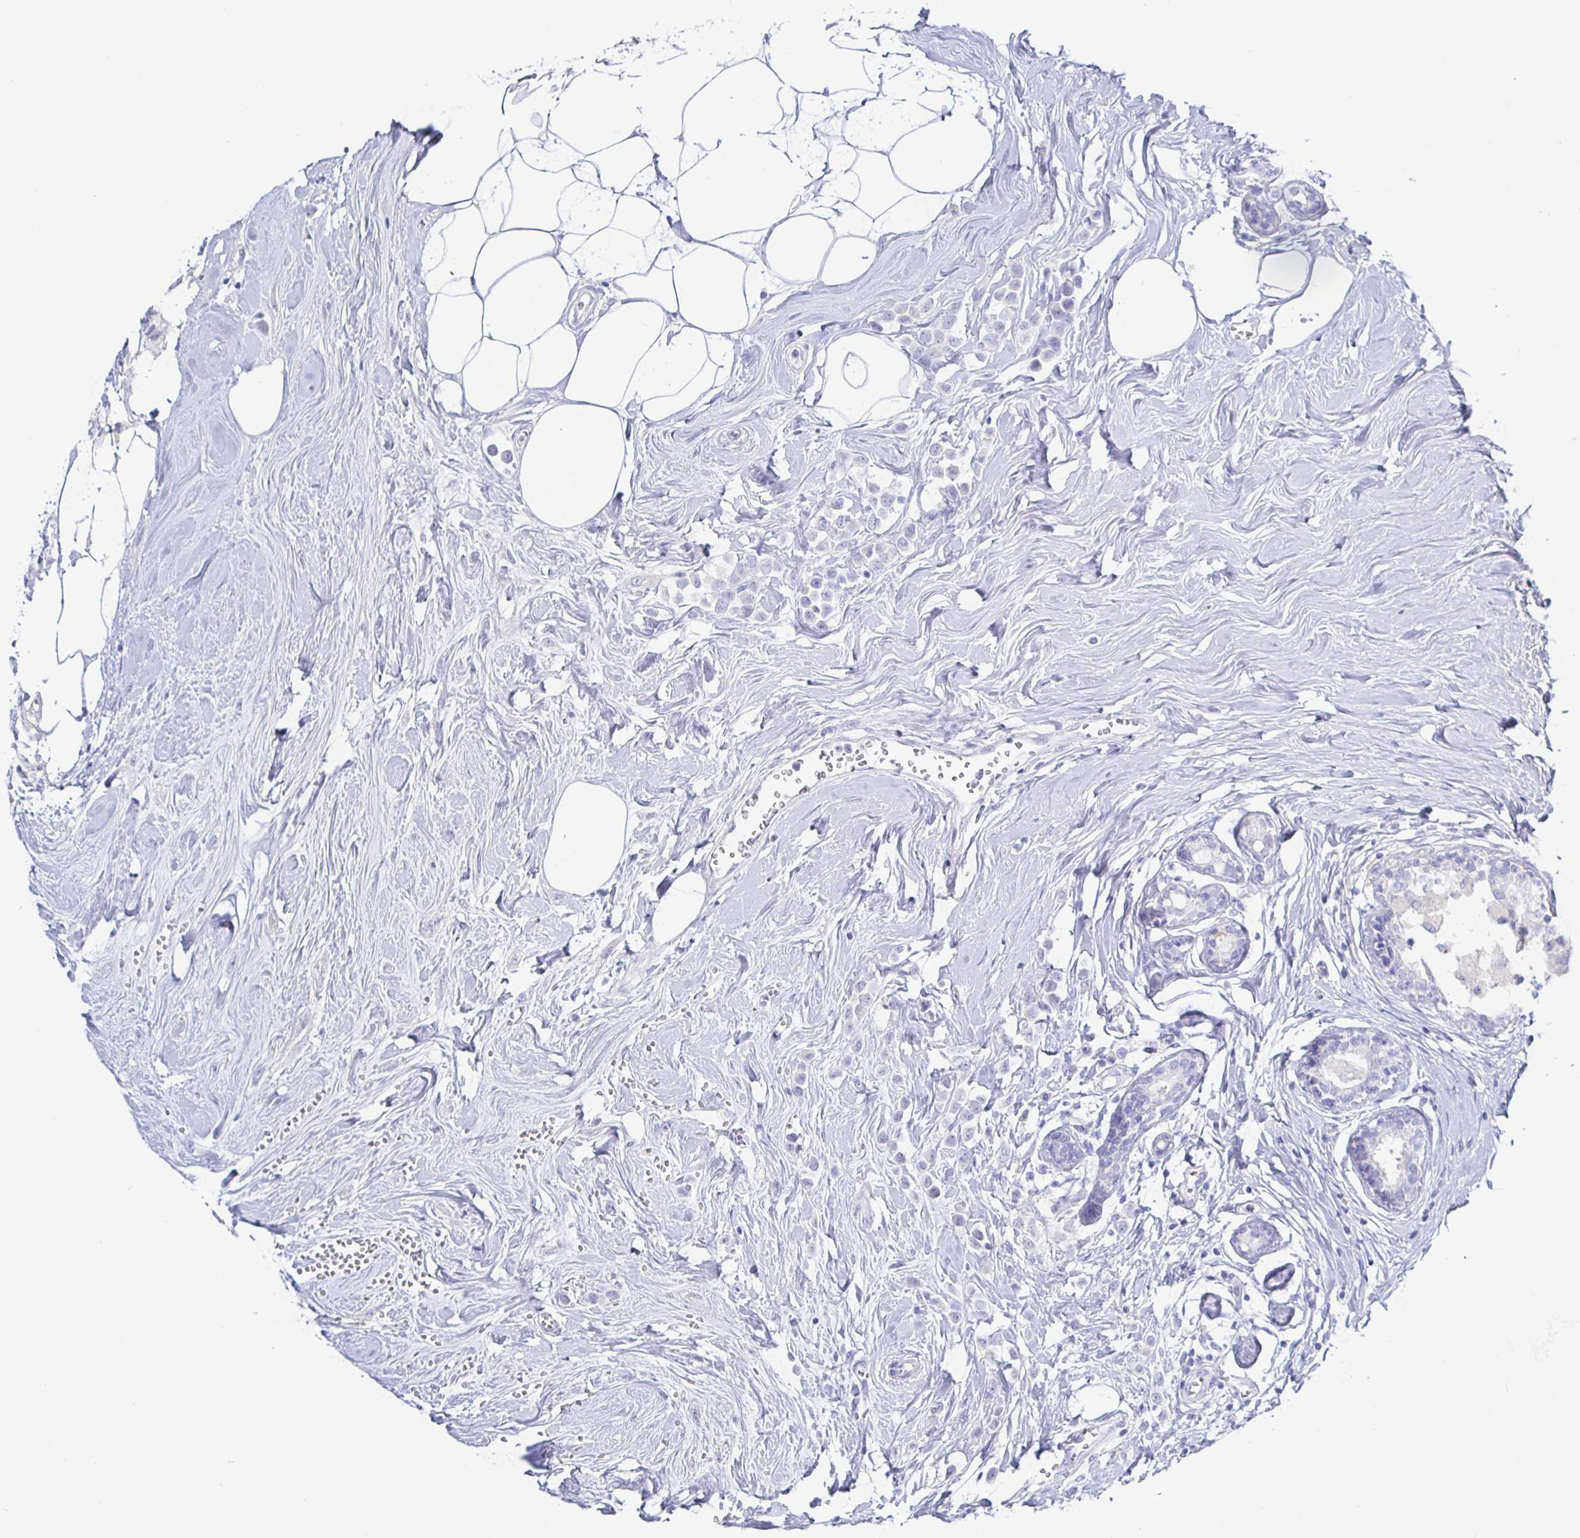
{"staining": {"intensity": "negative", "quantity": "none", "location": "none"}, "tissue": "breast cancer", "cell_type": "Tumor cells", "image_type": "cancer", "snomed": [{"axis": "morphology", "description": "Duct carcinoma"}, {"axis": "topography", "description": "Breast"}], "caption": "IHC micrograph of neoplastic tissue: human breast invasive ductal carcinoma stained with DAB shows no significant protein staining in tumor cells.", "gene": "KCNH6", "patient": {"sex": "female", "age": 80}}